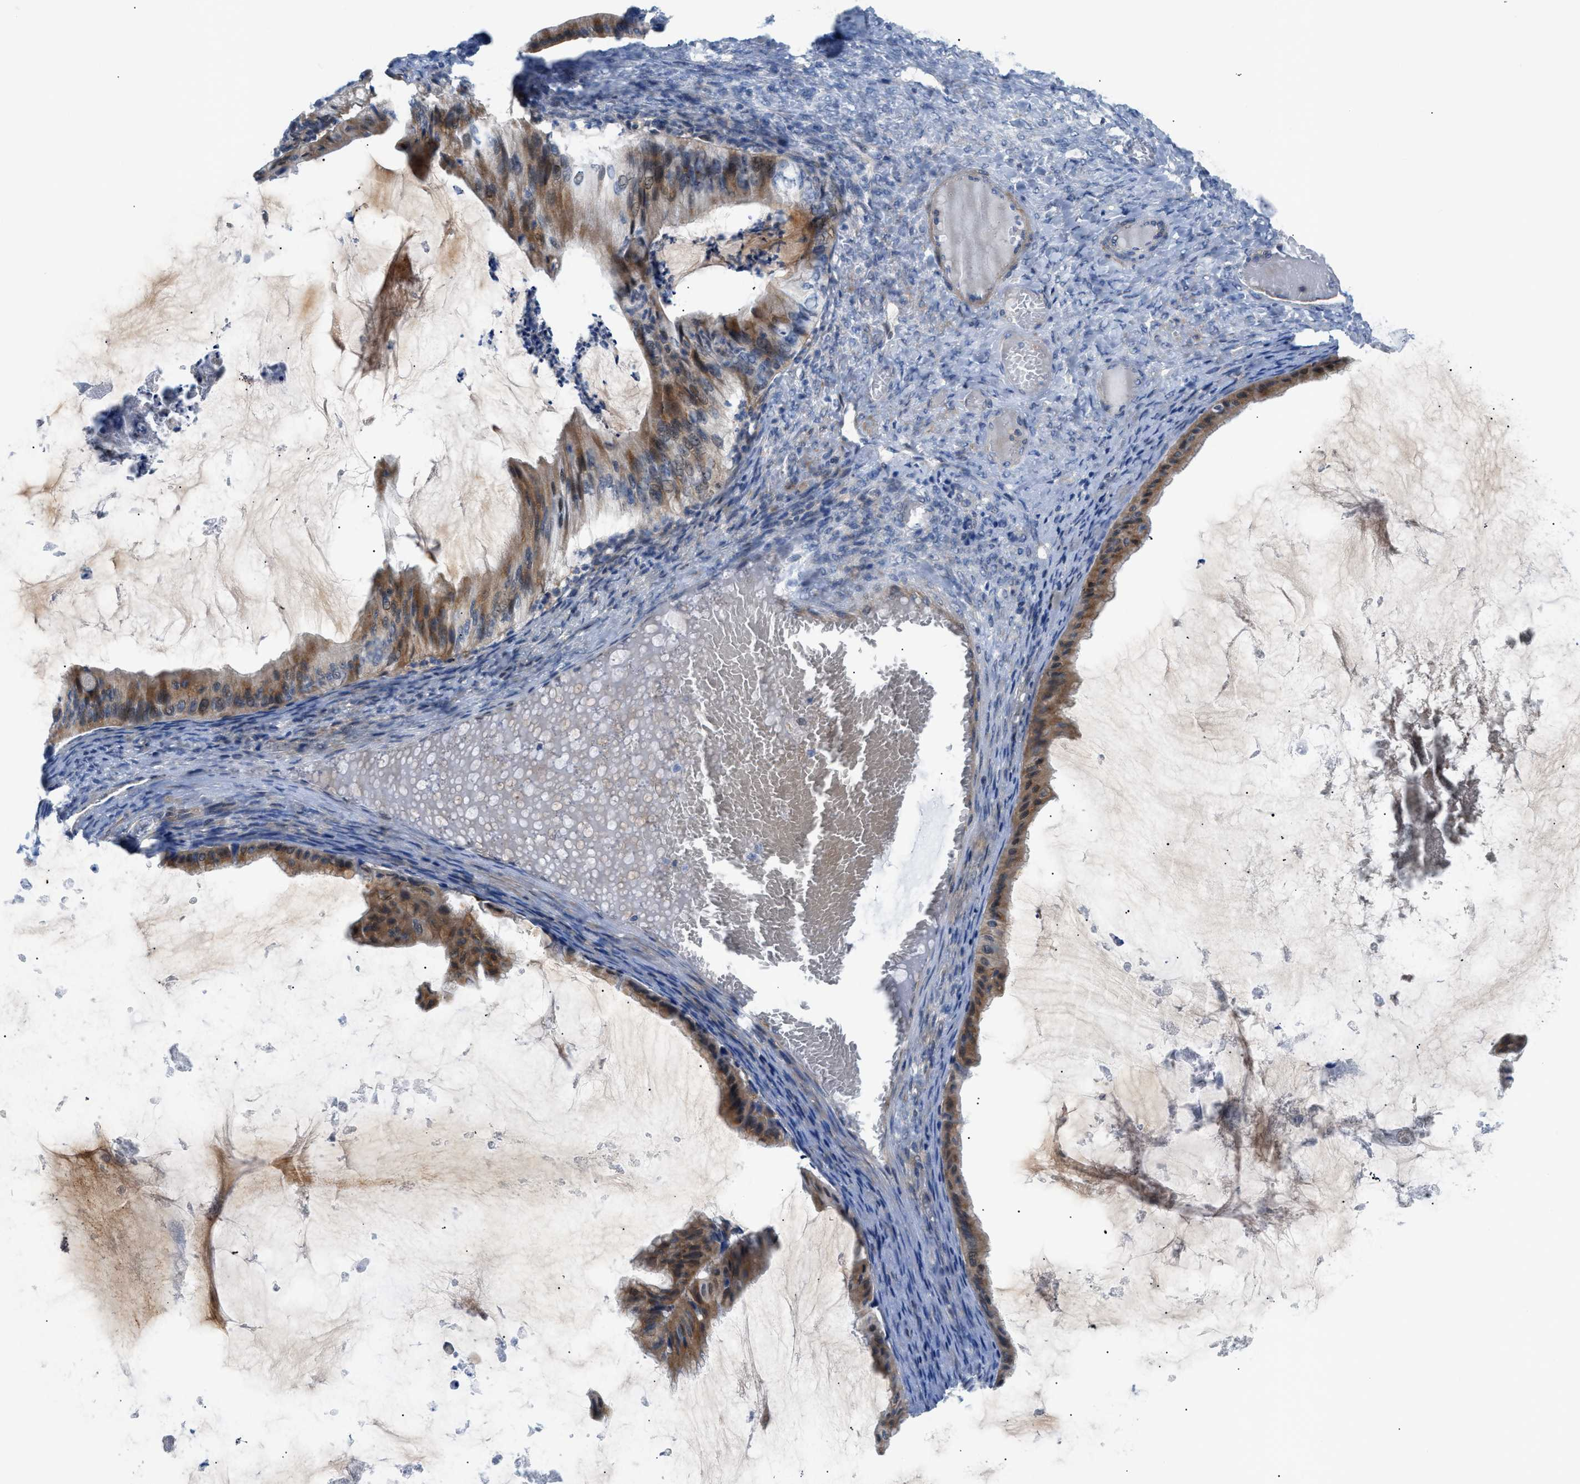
{"staining": {"intensity": "moderate", "quantity": ">75%", "location": "cytoplasmic/membranous,nuclear"}, "tissue": "ovarian cancer", "cell_type": "Tumor cells", "image_type": "cancer", "snomed": [{"axis": "morphology", "description": "Cystadenocarcinoma, mucinous, NOS"}, {"axis": "topography", "description": "Ovary"}], "caption": "High-magnification brightfield microscopy of ovarian cancer stained with DAB (brown) and counterstained with hematoxylin (blue). tumor cells exhibit moderate cytoplasmic/membranous and nuclear expression is appreciated in about>75% of cells.", "gene": "FDCSP", "patient": {"sex": "female", "age": 61}}